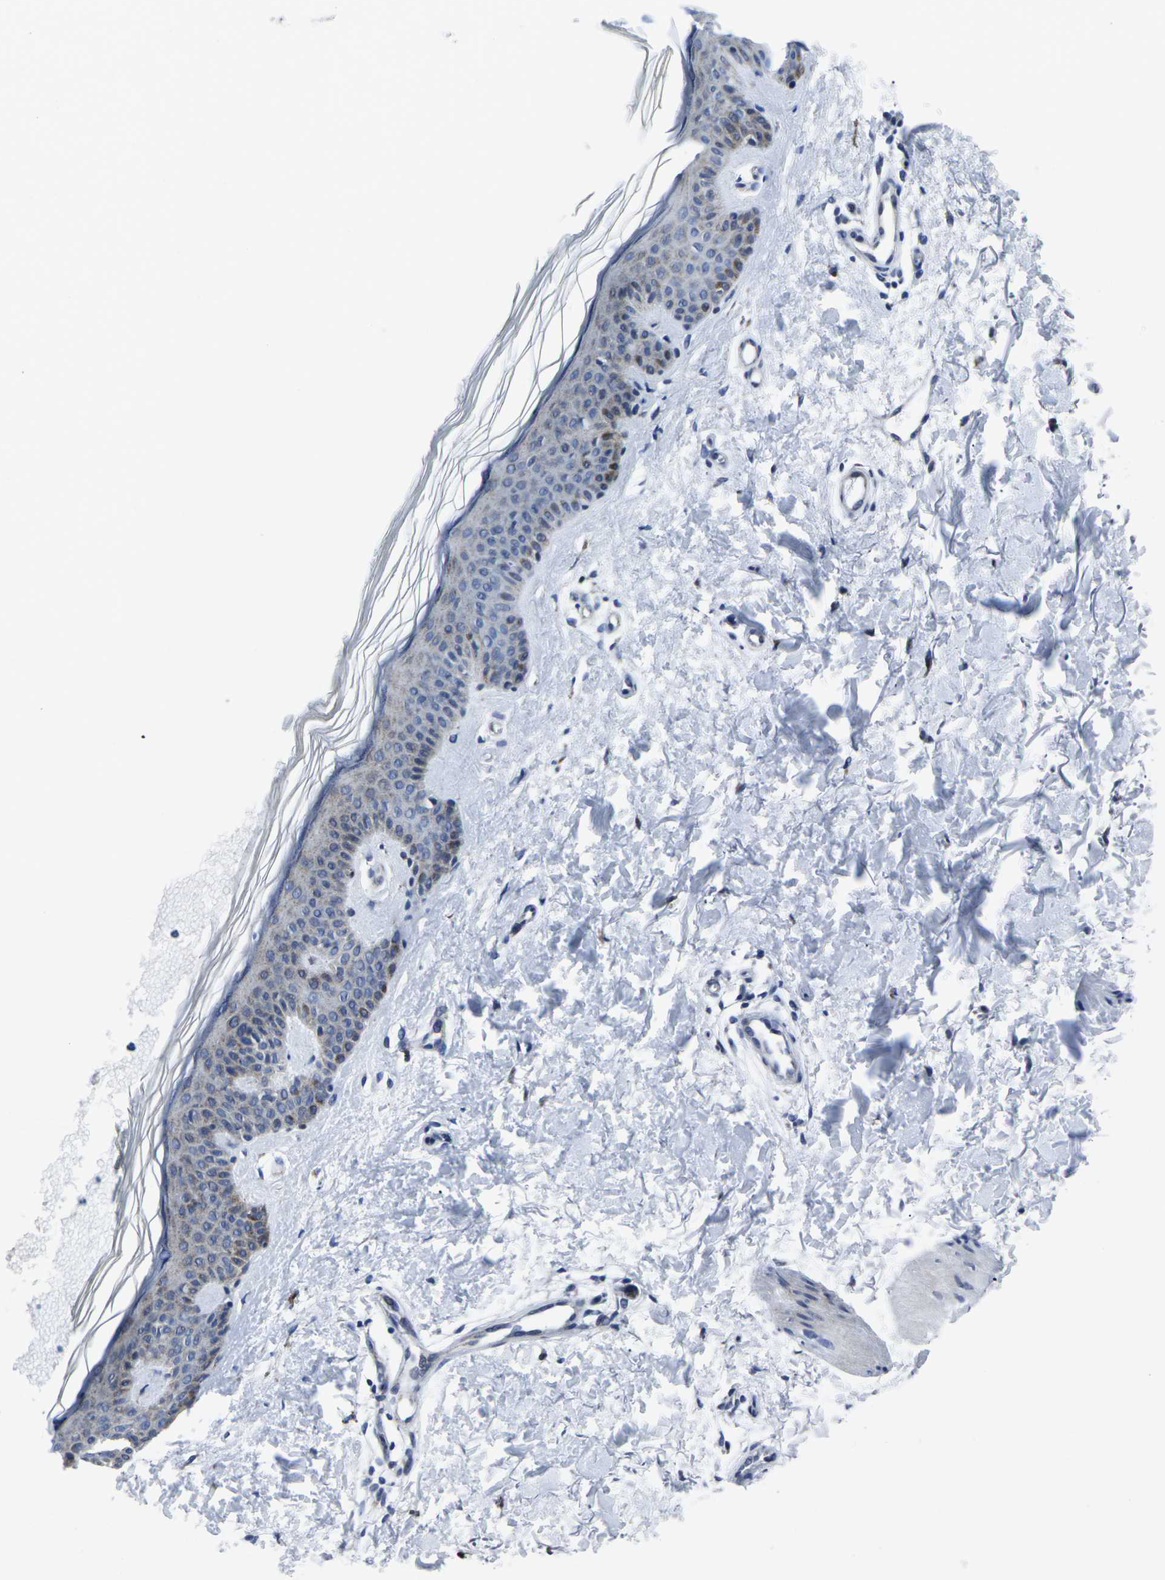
{"staining": {"intensity": "negative", "quantity": "none", "location": "none"}, "tissue": "skin", "cell_type": "Fibroblasts", "image_type": "normal", "snomed": [{"axis": "morphology", "description": "Normal tissue, NOS"}, {"axis": "topography", "description": "Skin"}], "caption": "An image of human skin is negative for staining in fibroblasts.", "gene": "RPN1", "patient": {"sex": "male", "age": 67}}